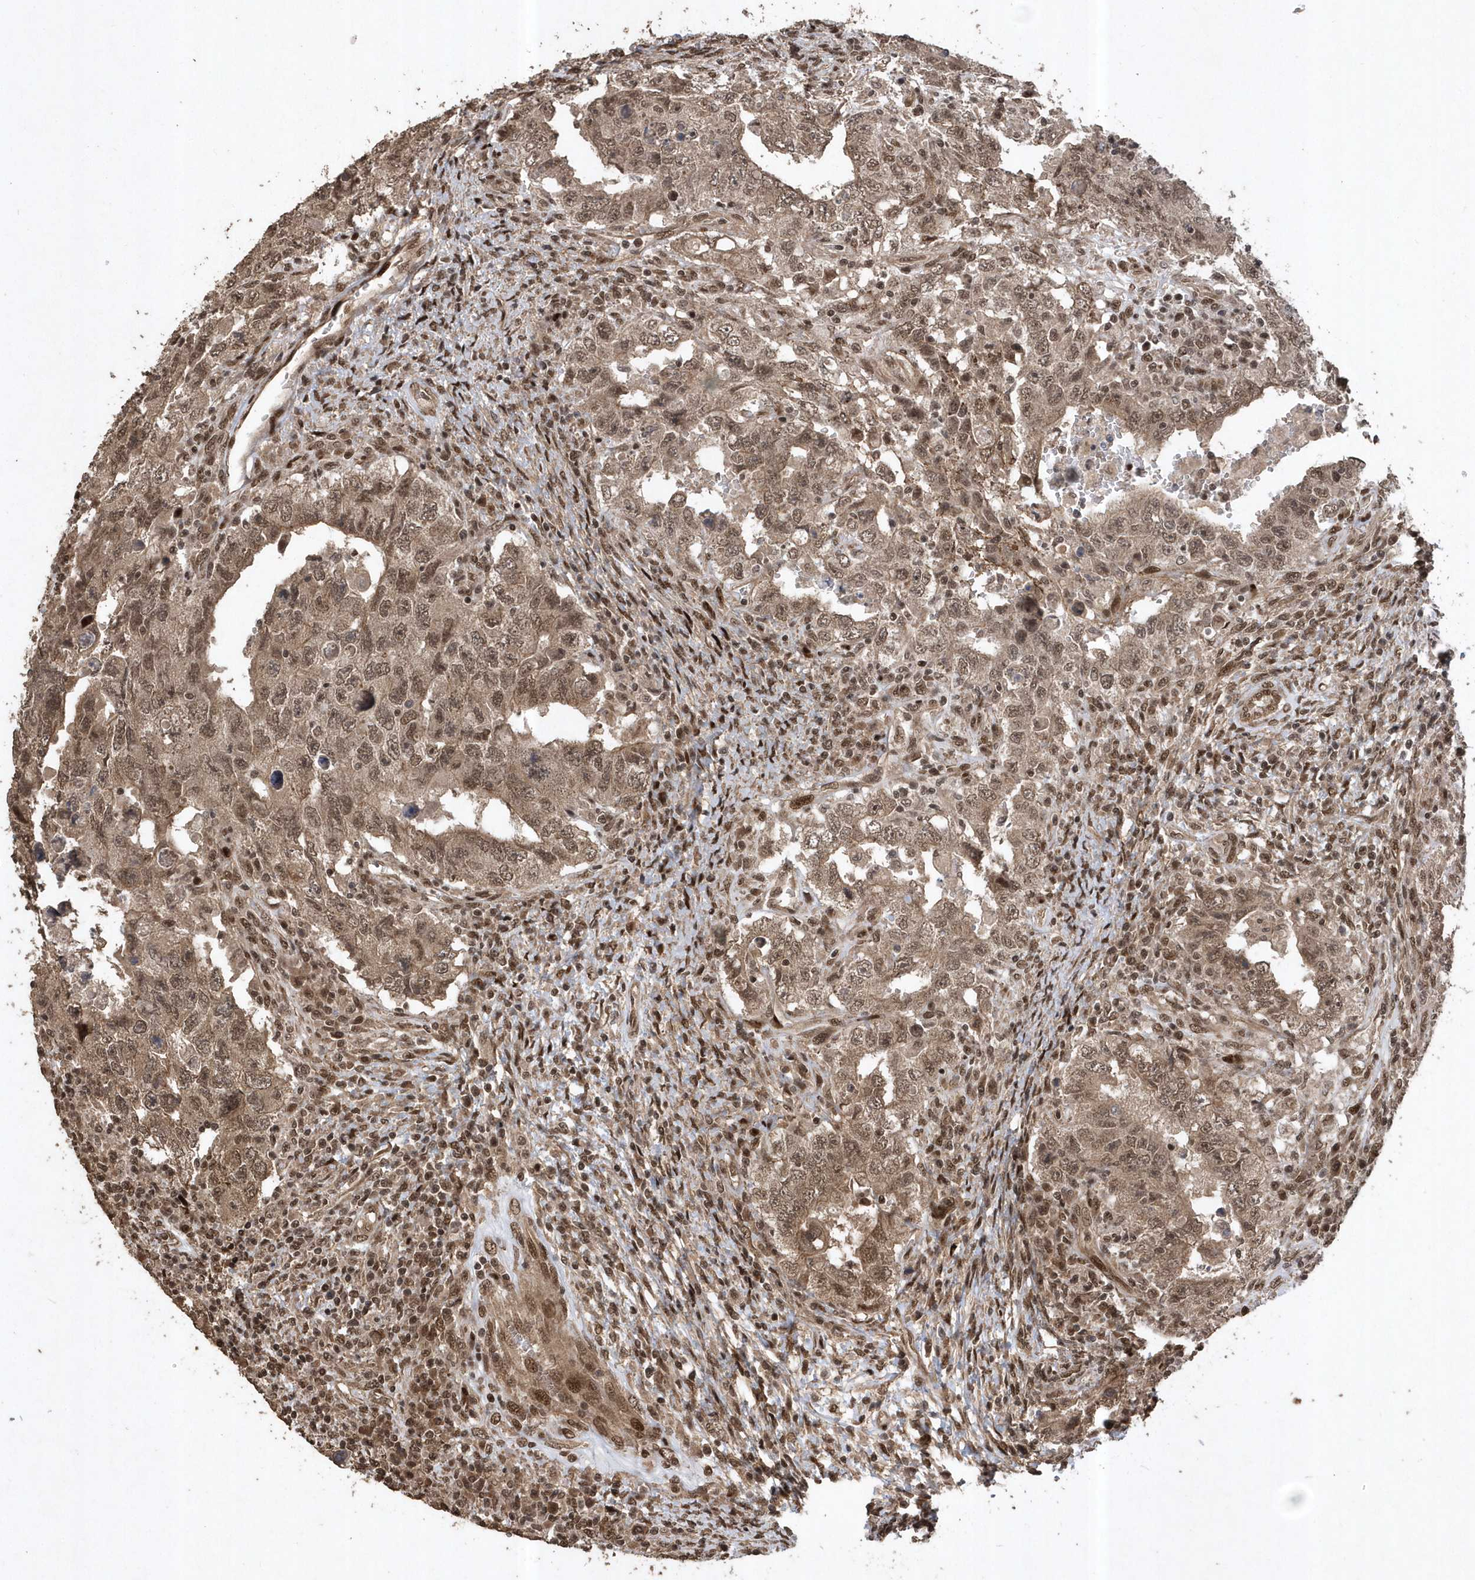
{"staining": {"intensity": "moderate", "quantity": ">75%", "location": "cytoplasmic/membranous,nuclear"}, "tissue": "testis cancer", "cell_type": "Tumor cells", "image_type": "cancer", "snomed": [{"axis": "morphology", "description": "Carcinoma, Embryonal, NOS"}, {"axis": "topography", "description": "Testis"}], "caption": "There is medium levels of moderate cytoplasmic/membranous and nuclear positivity in tumor cells of embryonal carcinoma (testis), as demonstrated by immunohistochemical staining (brown color).", "gene": "INTS12", "patient": {"sex": "male", "age": 26}}